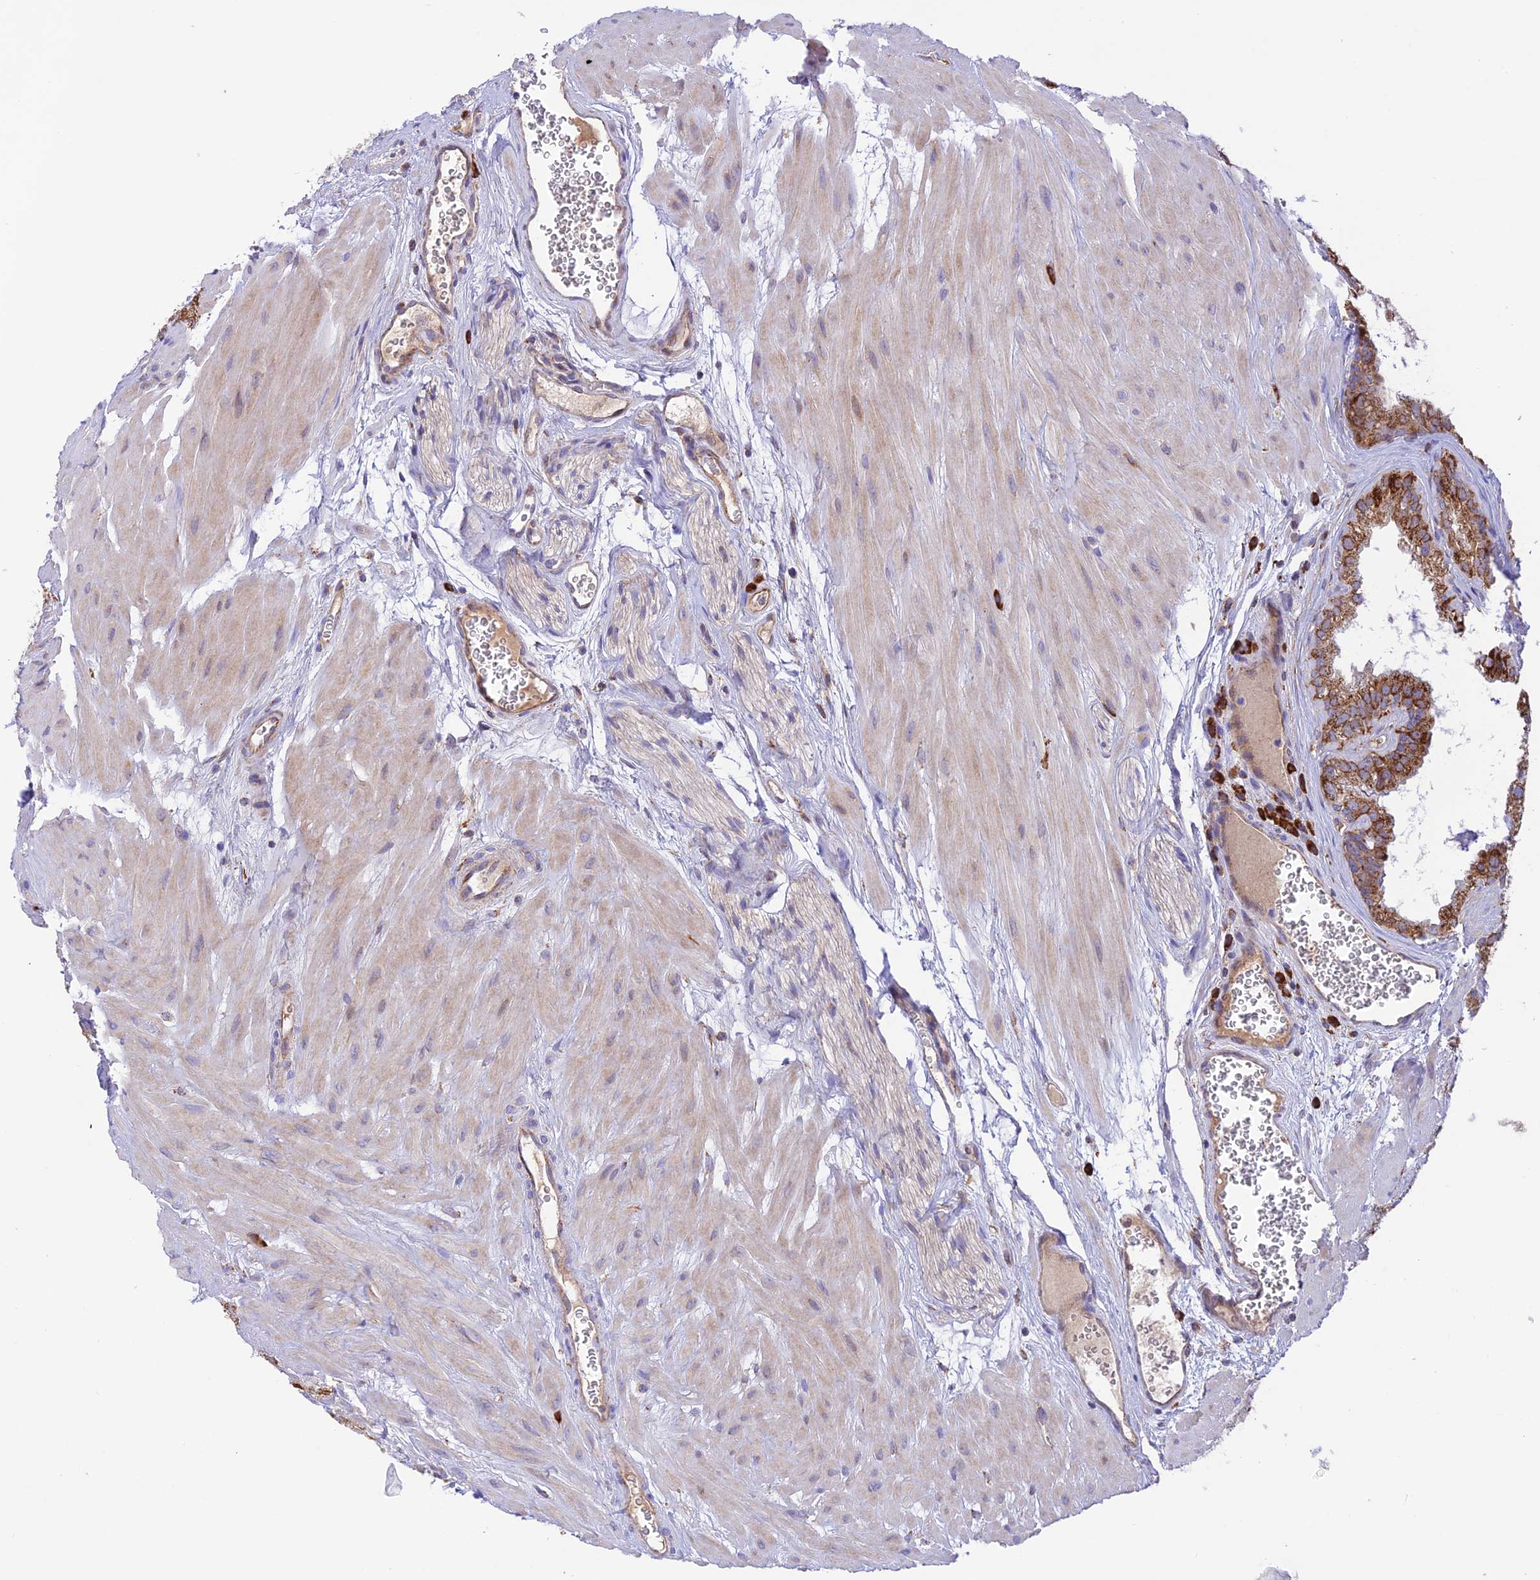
{"staining": {"intensity": "strong", "quantity": ">75%", "location": "cytoplasmic/membranous"}, "tissue": "seminal vesicle", "cell_type": "Glandular cells", "image_type": "normal", "snomed": [{"axis": "morphology", "description": "Normal tissue, NOS"}, {"axis": "topography", "description": "Prostate"}, {"axis": "topography", "description": "Seminal veicle"}], "caption": "Seminal vesicle was stained to show a protein in brown. There is high levels of strong cytoplasmic/membranous staining in approximately >75% of glandular cells.", "gene": "UAP1L1", "patient": {"sex": "male", "age": 59}}